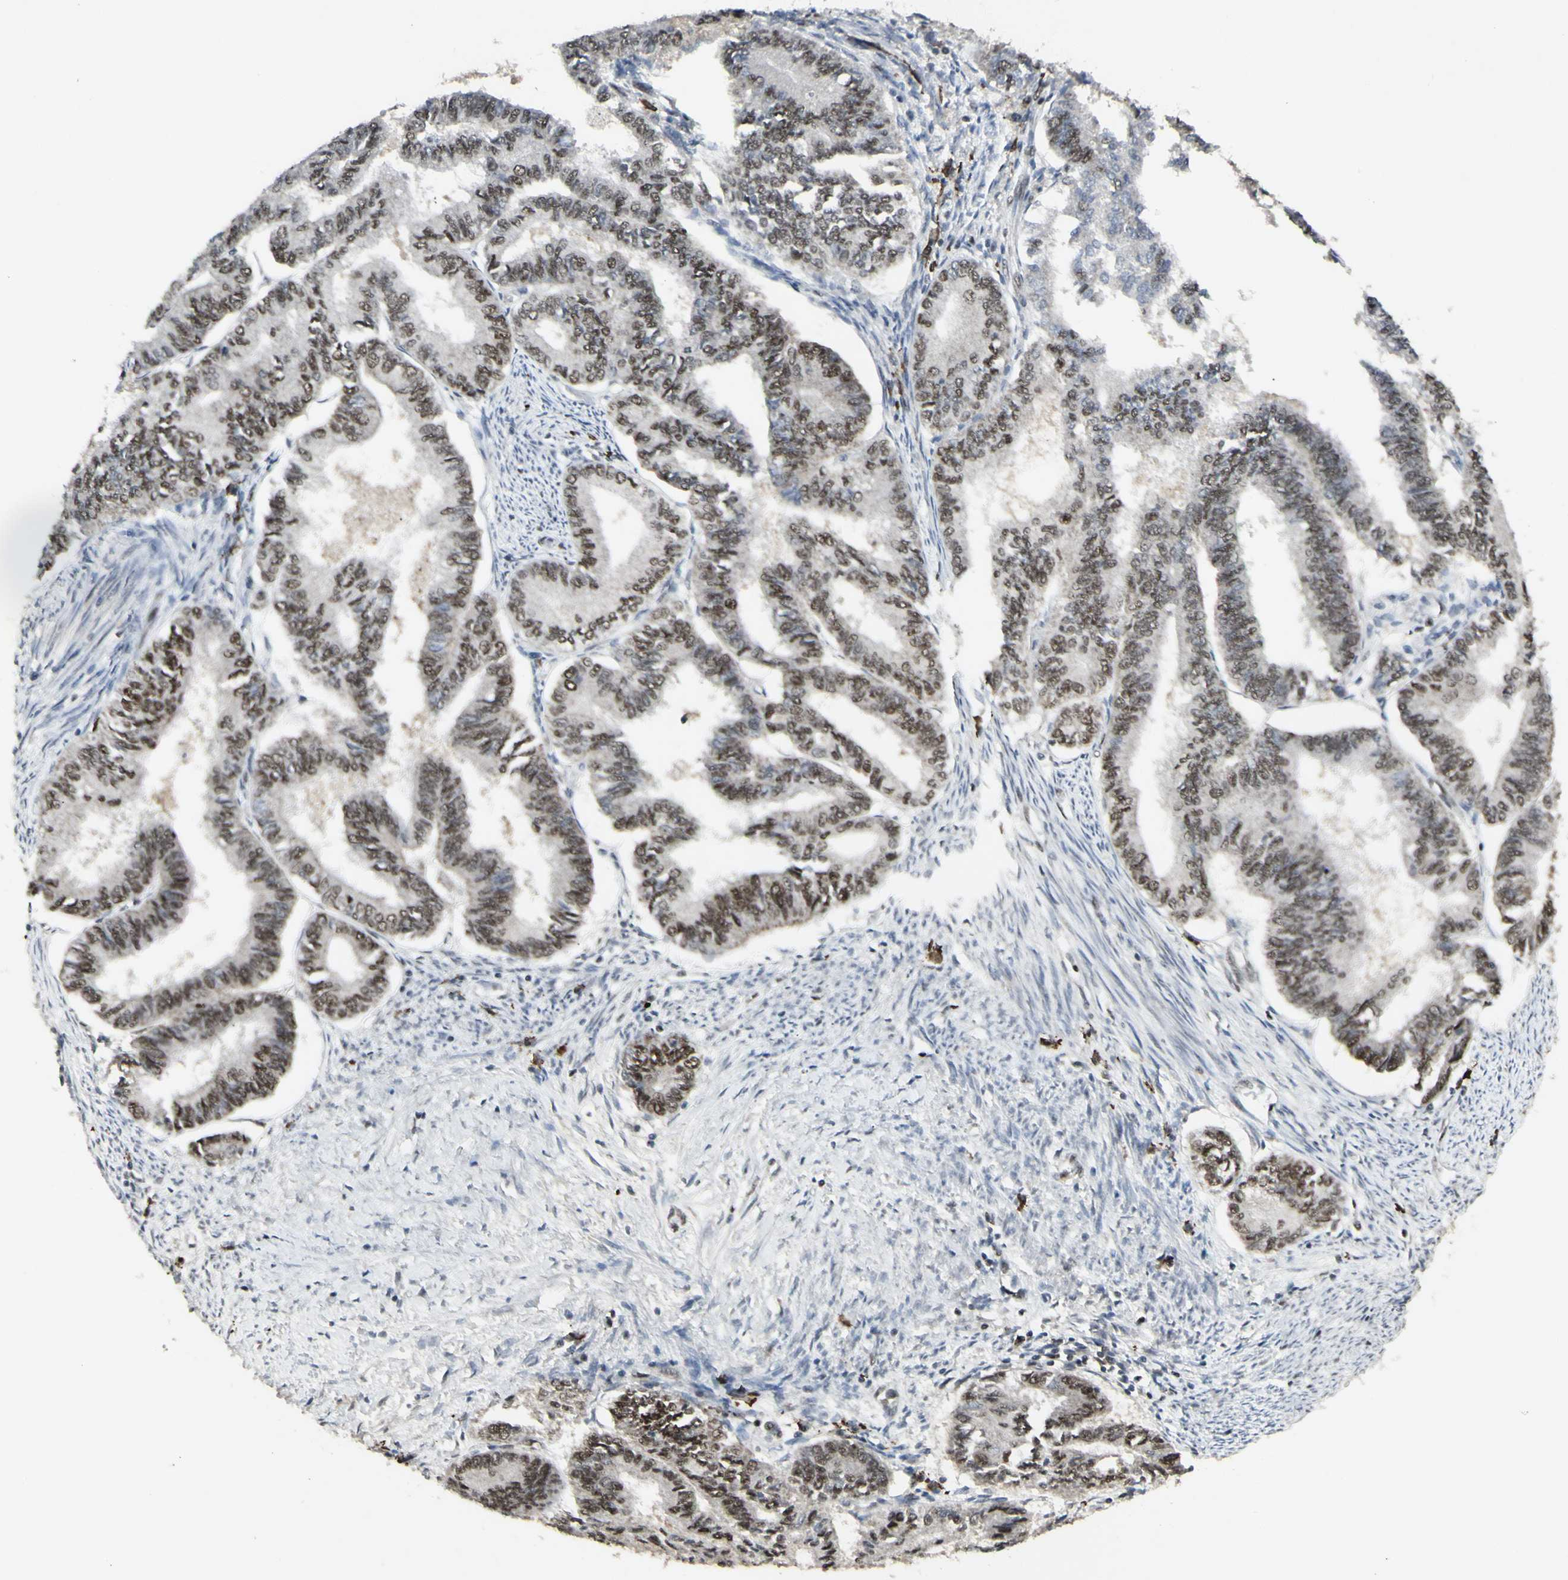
{"staining": {"intensity": "moderate", "quantity": ">75%", "location": "nuclear"}, "tissue": "endometrial cancer", "cell_type": "Tumor cells", "image_type": "cancer", "snomed": [{"axis": "morphology", "description": "Adenocarcinoma, NOS"}, {"axis": "topography", "description": "Endometrium"}], "caption": "A high-resolution micrograph shows IHC staining of endometrial cancer (adenocarcinoma), which exhibits moderate nuclear positivity in about >75% of tumor cells. (brown staining indicates protein expression, while blue staining denotes nuclei).", "gene": "CCNT1", "patient": {"sex": "female", "age": 86}}